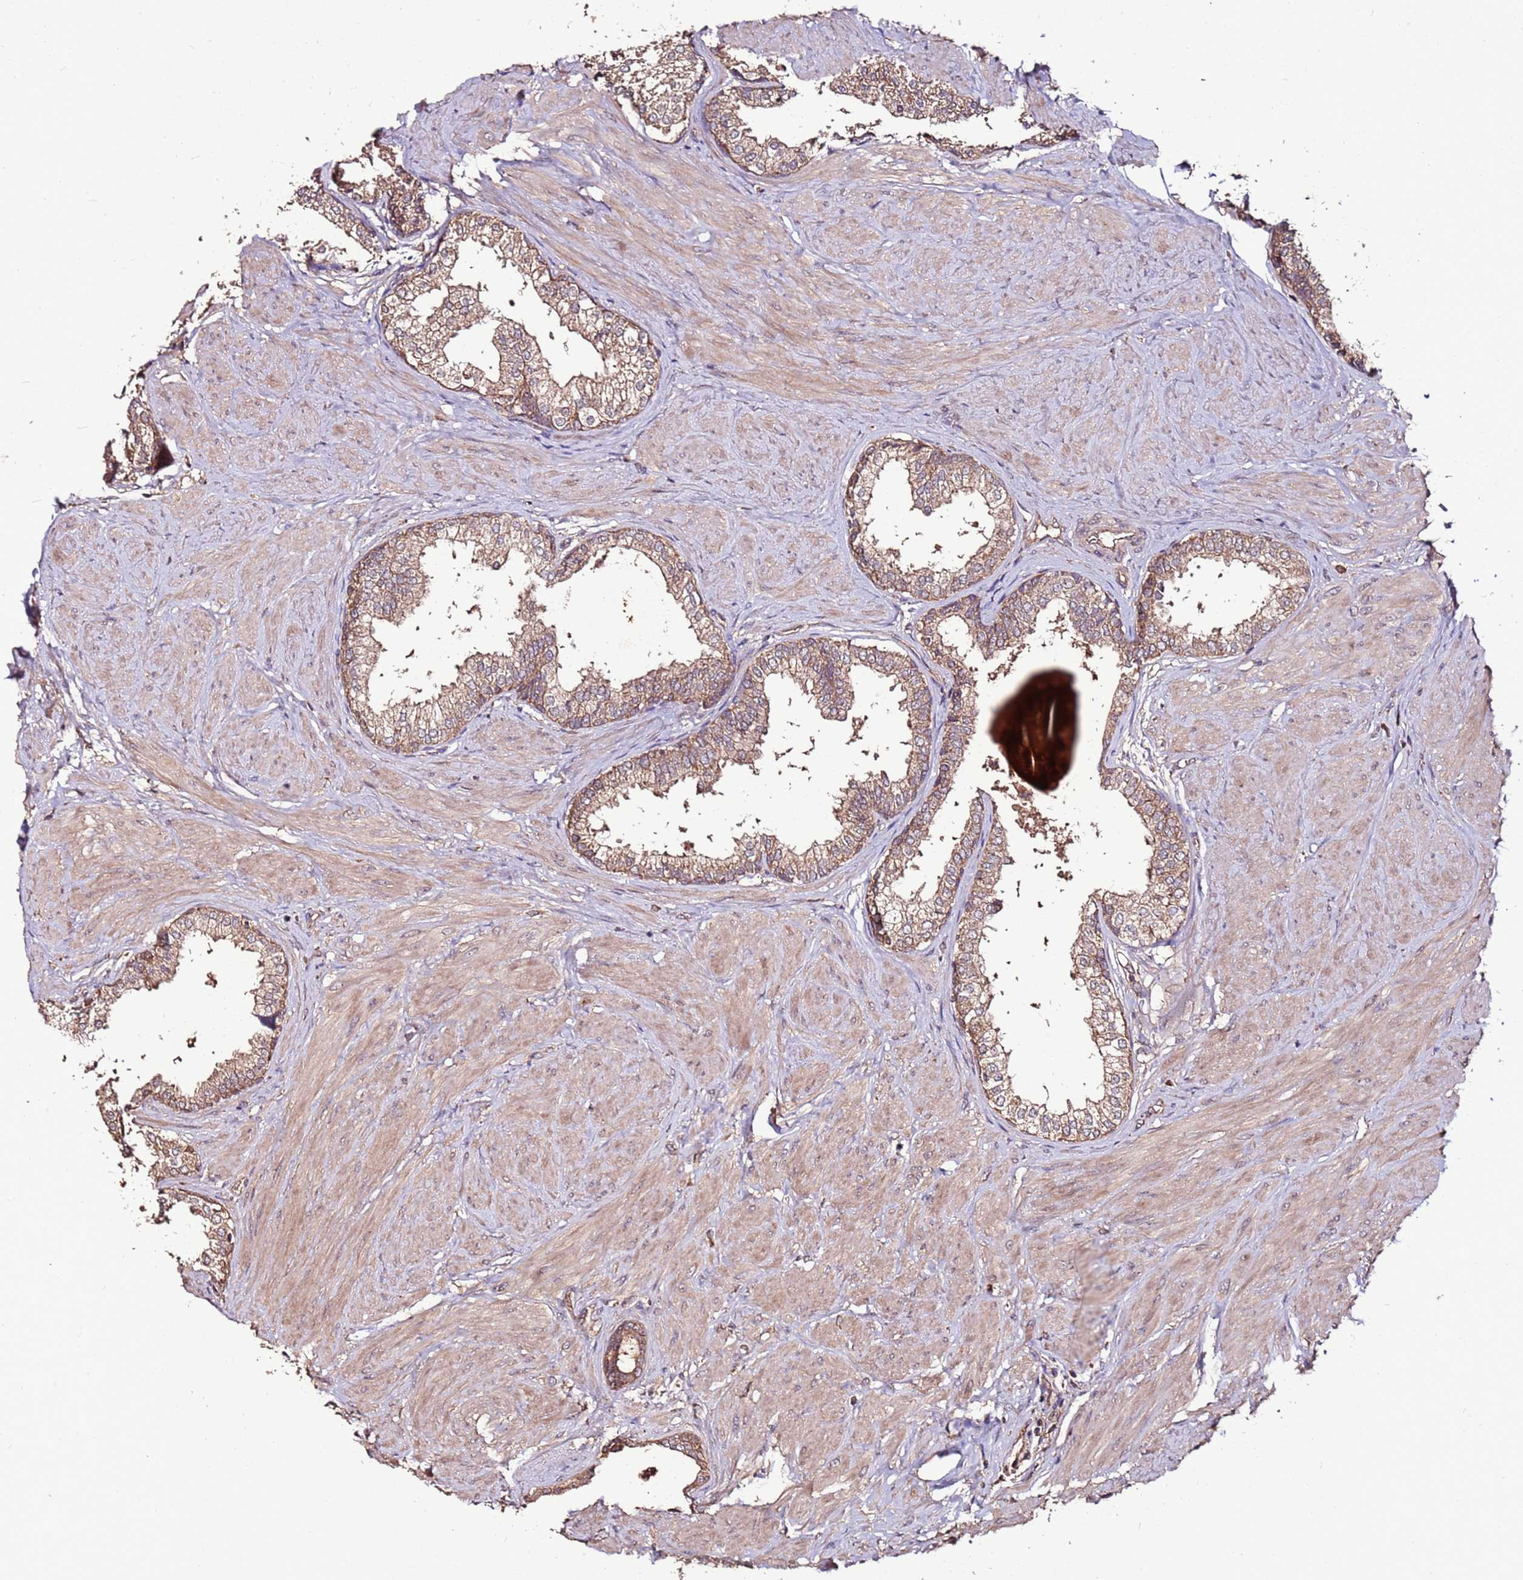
{"staining": {"intensity": "moderate", "quantity": ">75%", "location": "cytoplasmic/membranous"}, "tissue": "prostate", "cell_type": "Glandular cells", "image_type": "normal", "snomed": [{"axis": "morphology", "description": "Normal tissue, NOS"}, {"axis": "topography", "description": "Prostate"}], "caption": "Immunohistochemistry (IHC) micrograph of benign prostate: human prostate stained using immunohistochemistry (IHC) reveals medium levels of moderate protein expression localized specifically in the cytoplasmic/membranous of glandular cells, appearing as a cytoplasmic/membranous brown color.", "gene": "RPS15A", "patient": {"sex": "male", "age": 48}}